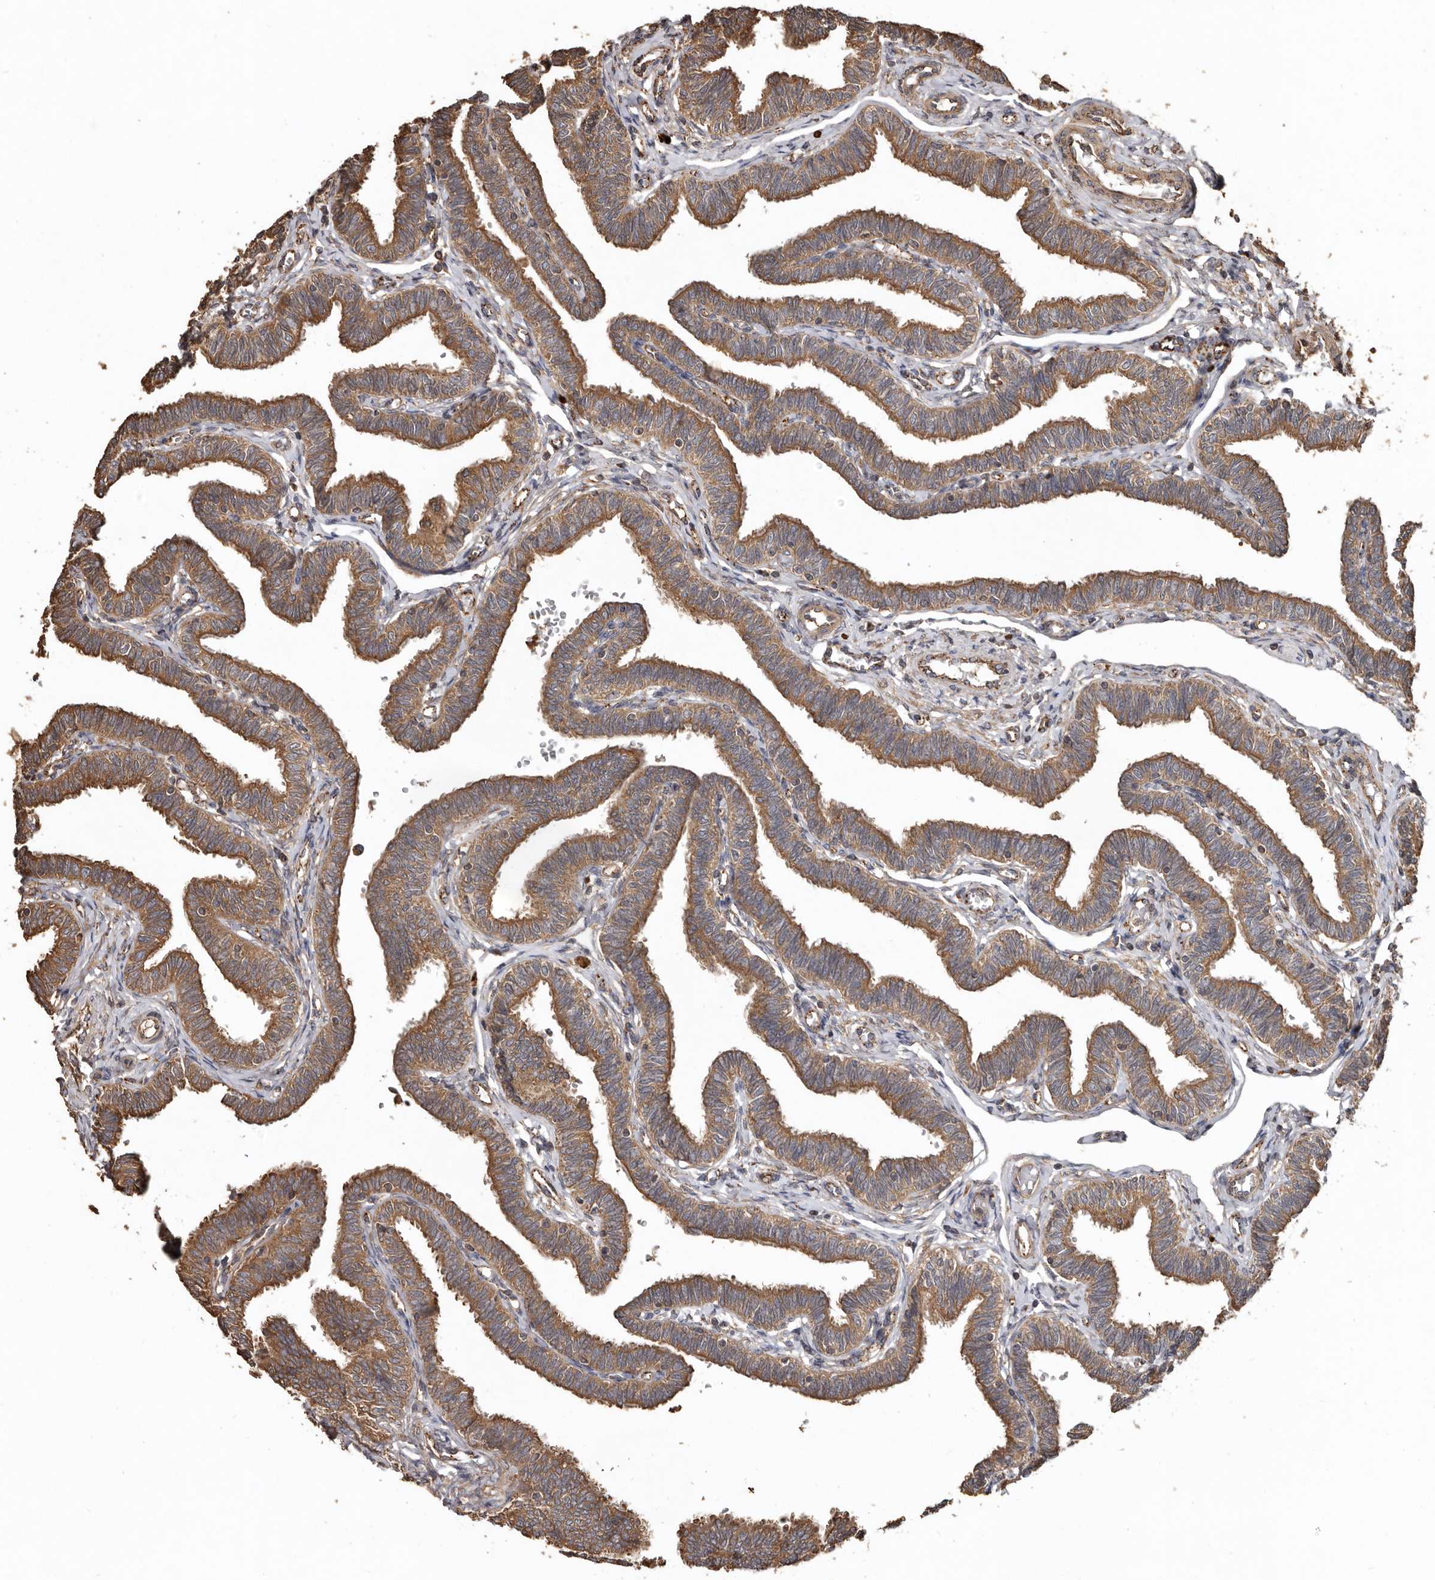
{"staining": {"intensity": "moderate", "quantity": ">75%", "location": "cytoplasmic/membranous"}, "tissue": "fallopian tube", "cell_type": "Glandular cells", "image_type": "normal", "snomed": [{"axis": "morphology", "description": "Normal tissue, NOS"}, {"axis": "topography", "description": "Fallopian tube"}, {"axis": "topography", "description": "Ovary"}], "caption": "Moderate cytoplasmic/membranous protein positivity is identified in about >75% of glandular cells in fallopian tube.", "gene": "FLCN", "patient": {"sex": "female", "age": 23}}